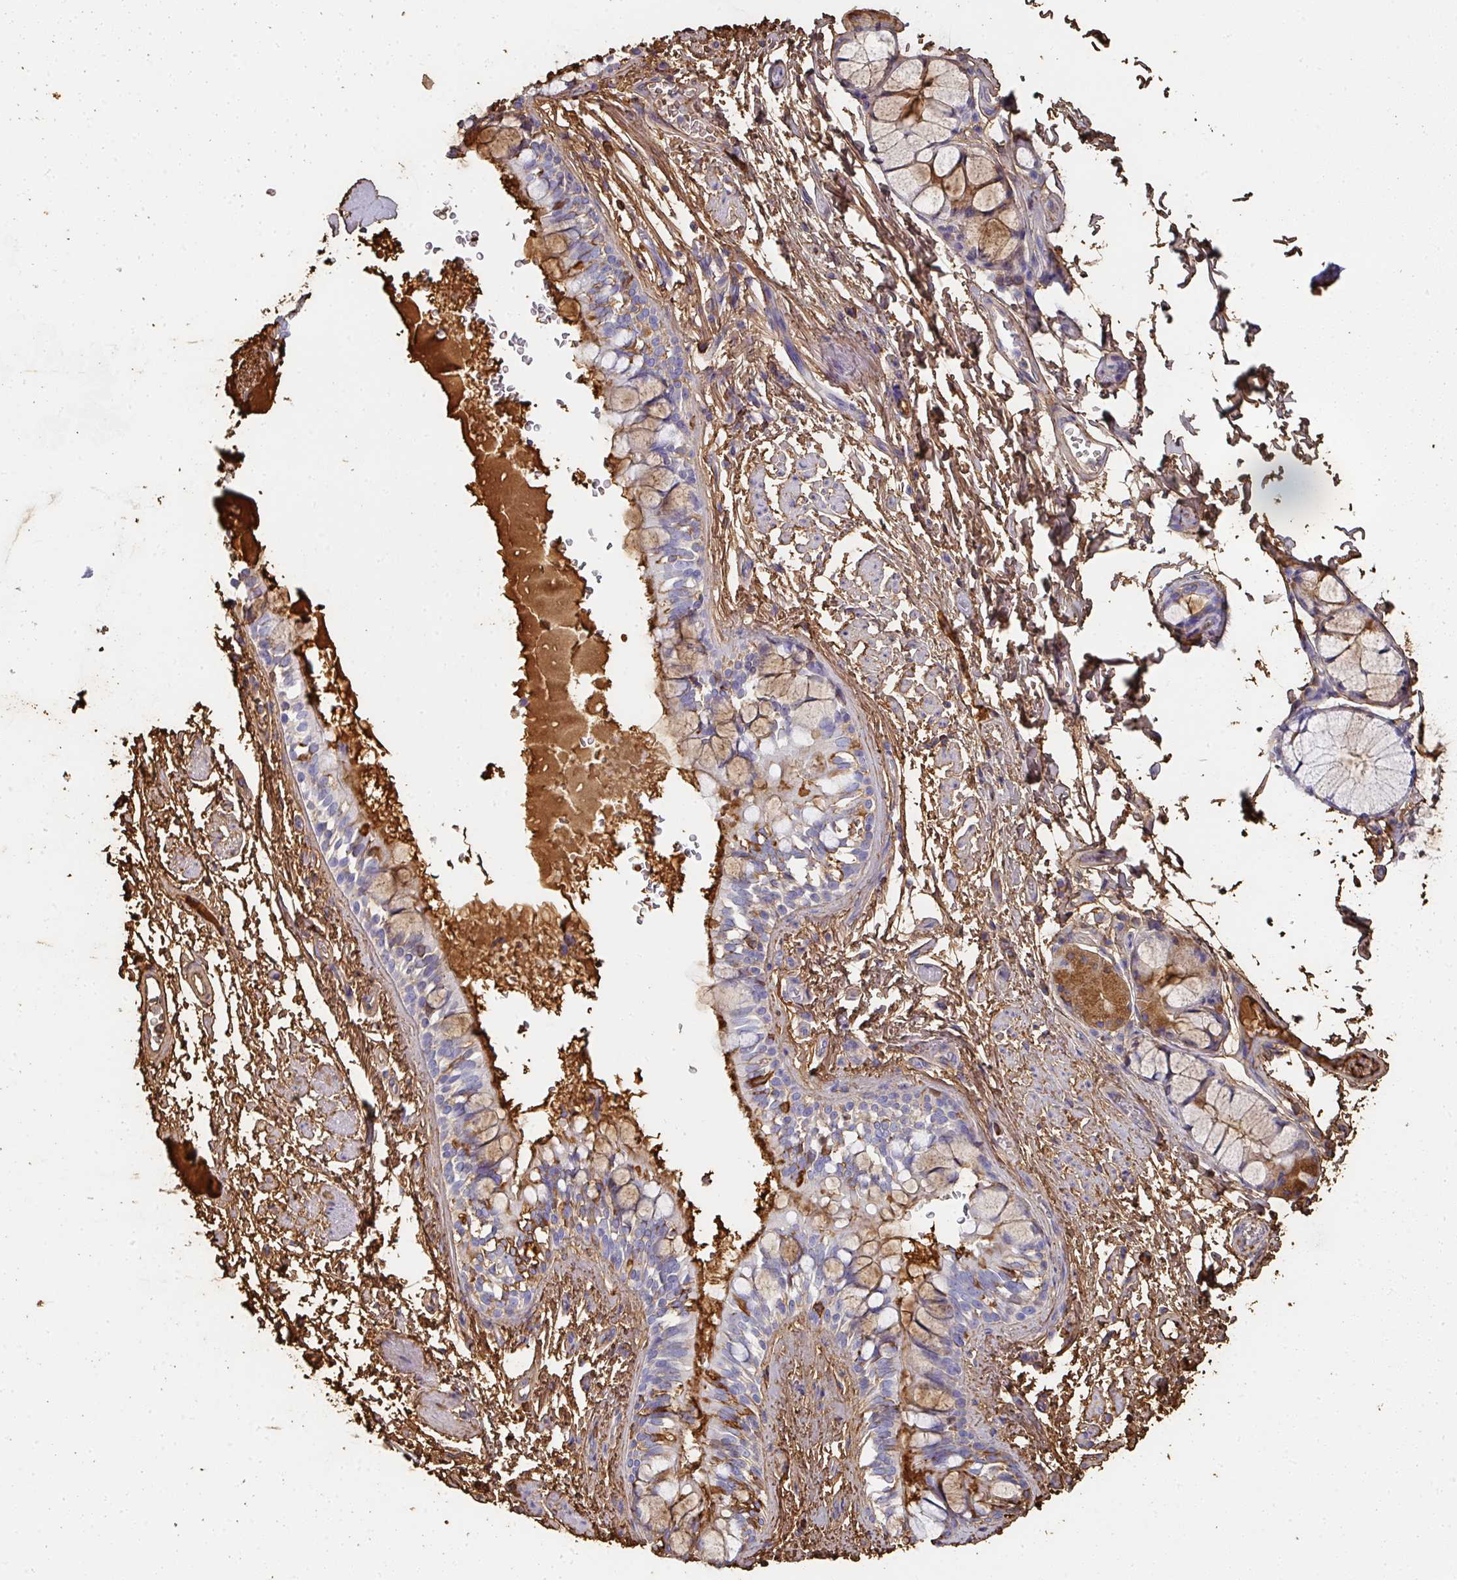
{"staining": {"intensity": "moderate", "quantity": "25%-75%", "location": "cytoplasmic/membranous"}, "tissue": "bronchus", "cell_type": "Respiratory epithelial cells", "image_type": "normal", "snomed": [{"axis": "morphology", "description": "Normal tissue, NOS"}, {"axis": "topography", "description": "Bronchus"}], "caption": "Respiratory epithelial cells reveal moderate cytoplasmic/membranous positivity in about 25%-75% of cells in normal bronchus. (DAB (3,3'-diaminobenzidine) IHC, brown staining for protein, blue staining for nuclei).", "gene": "ALB", "patient": {"sex": "male", "age": 70}}